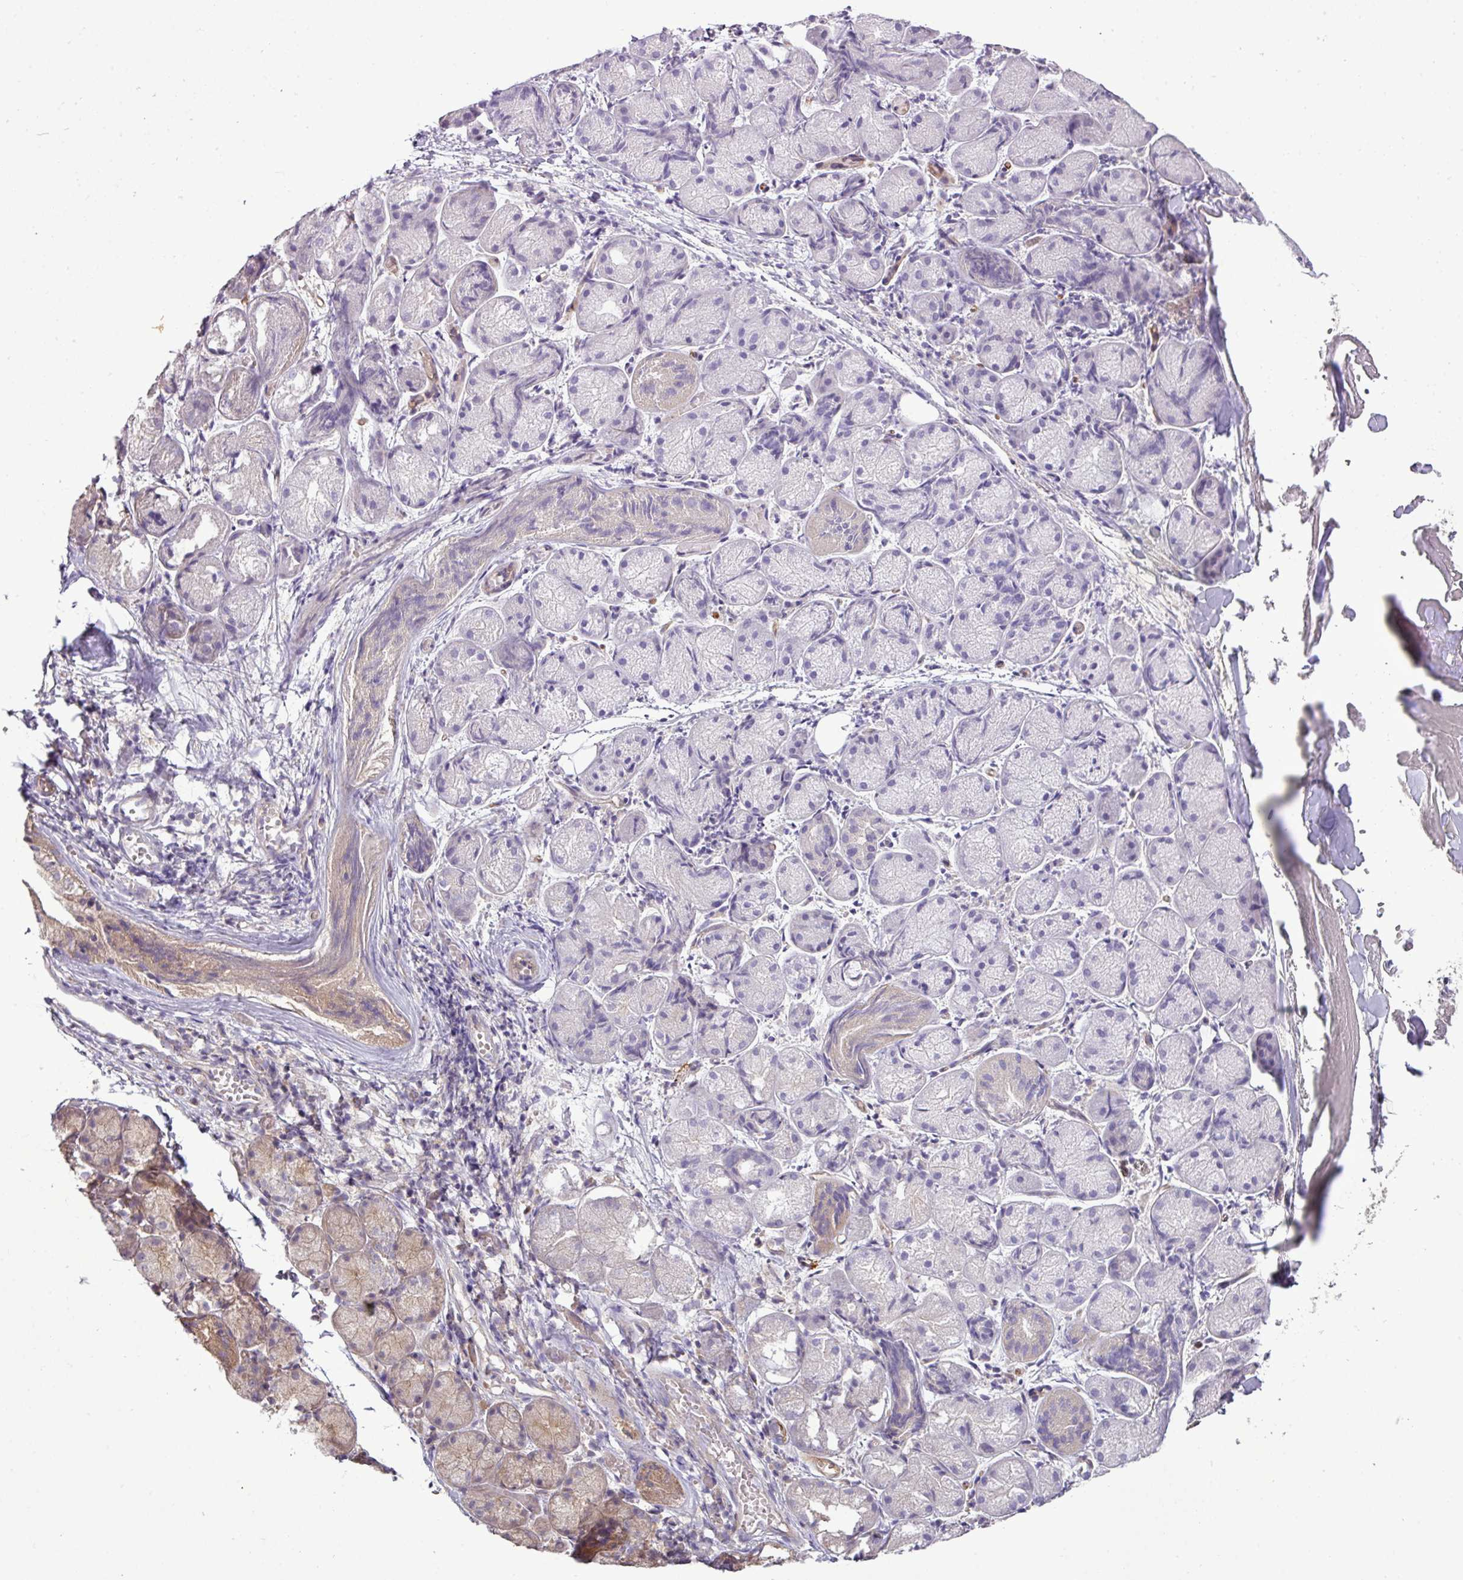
{"staining": {"intensity": "weak", "quantity": "<25%", "location": "cytoplasmic/membranous"}, "tissue": "salivary gland", "cell_type": "Glandular cells", "image_type": "normal", "snomed": [{"axis": "morphology", "description": "Normal tissue, NOS"}, {"axis": "topography", "description": "Salivary gland"}], "caption": "This is an immunohistochemistry micrograph of benign human salivary gland. There is no positivity in glandular cells.", "gene": "COX18", "patient": {"sex": "female", "age": 24}}